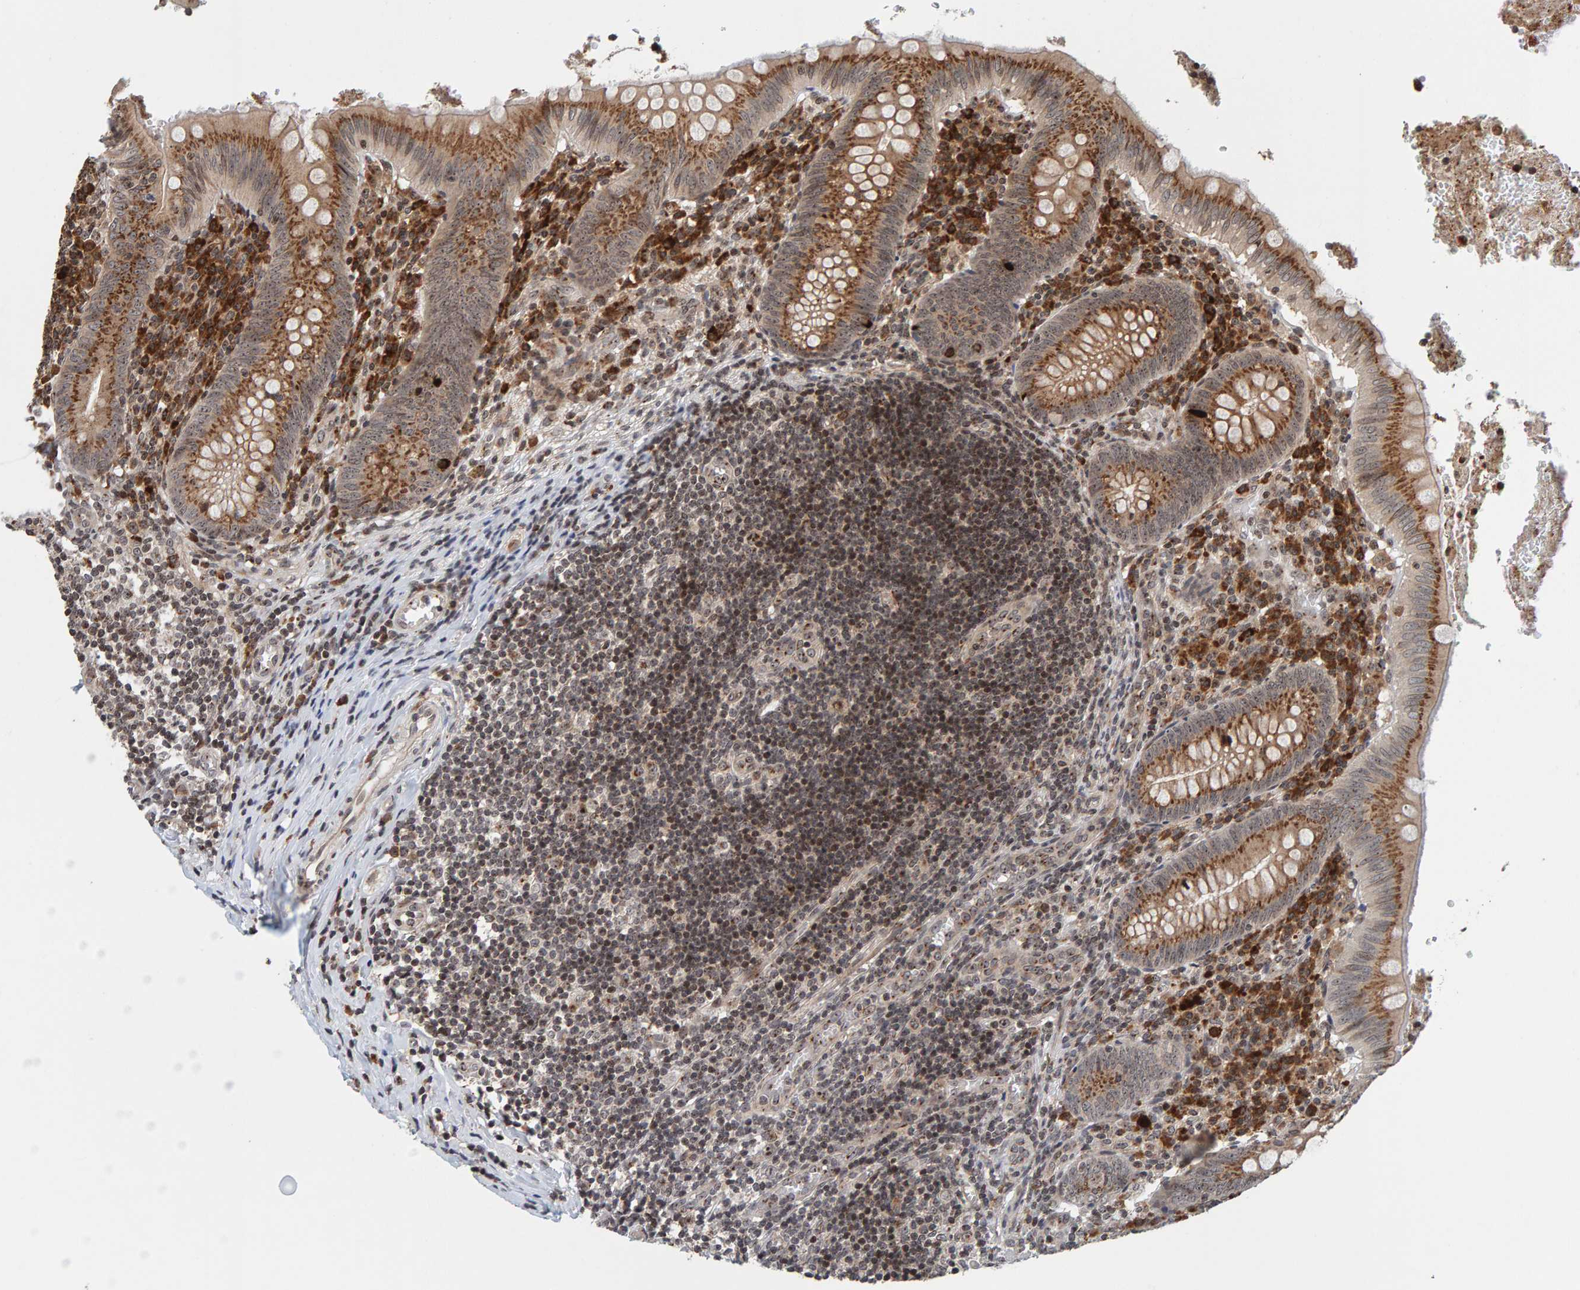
{"staining": {"intensity": "moderate", "quantity": ">75%", "location": "cytoplasmic/membranous,nuclear"}, "tissue": "appendix", "cell_type": "Glandular cells", "image_type": "normal", "snomed": [{"axis": "morphology", "description": "Normal tissue, NOS"}, {"axis": "topography", "description": "Appendix"}], "caption": "Appendix stained with DAB (3,3'-diaminobenzidine) IHC demonstrates medium levels of moderate cytoplasmic/membranous,nuclear positivity in approximately >75% of glandular cells.", "gene": "CCDC182", "patient": {"sex": "male", "age": 8}}